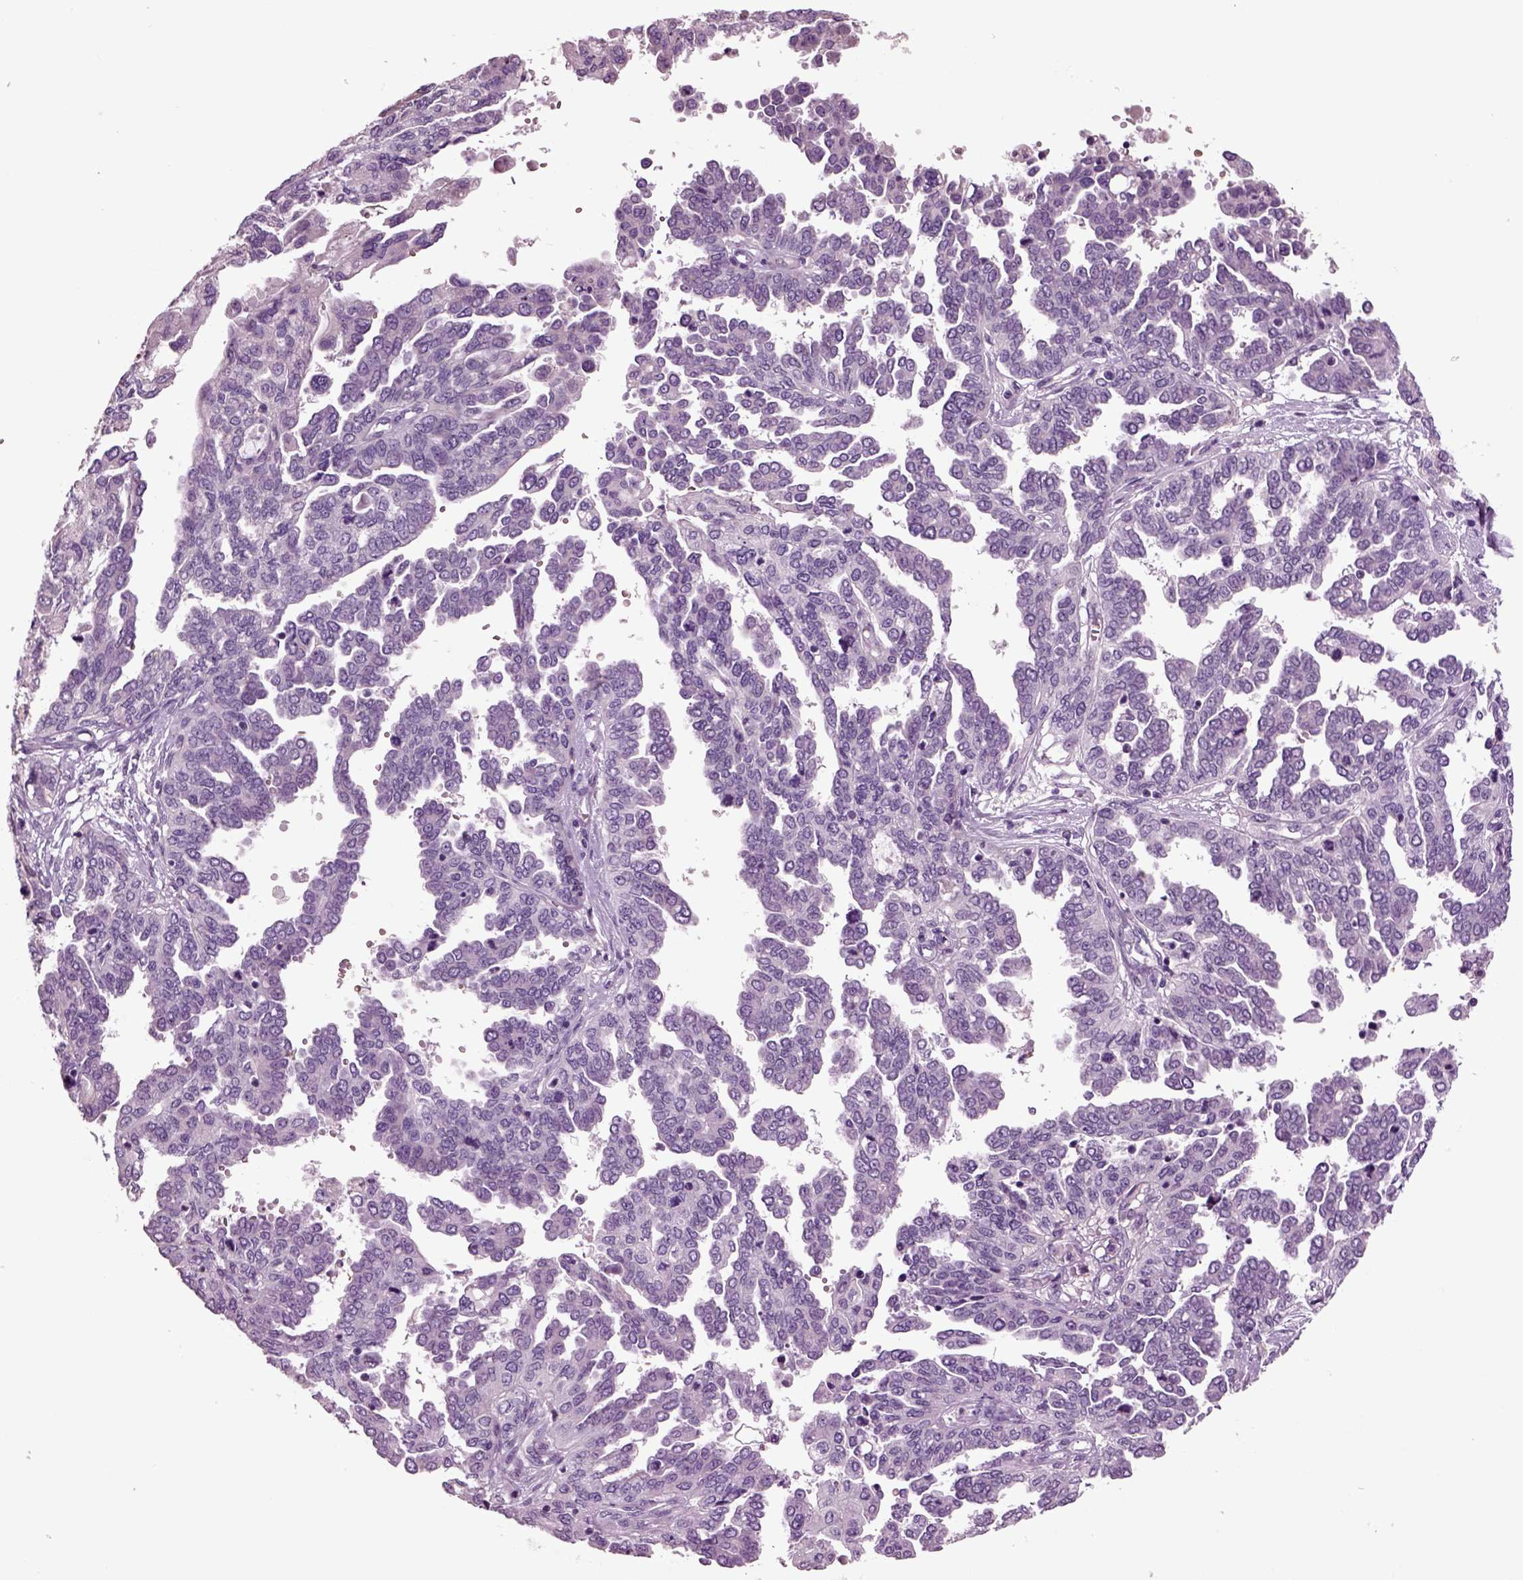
{"staining": {"intensity": "negative", "quantity": "none", "location": "none"}, "tissue": "ovarian cancer", "cell_type": "Tumor cells", "image_type": "cancer", "snomed": [{"axis": "morphology", "description": "Cystadenocarcinoma, serous, NOS"}, {"axis": "topography", "description": "Ovary"}], "caption": "Human serous cystadenocarcinoma (ovarian) stained for a protein using IHC demonstrates no staining in tumor cells.", "gene": "CHGB", "patient": {"sex": "female", "age": 53}}